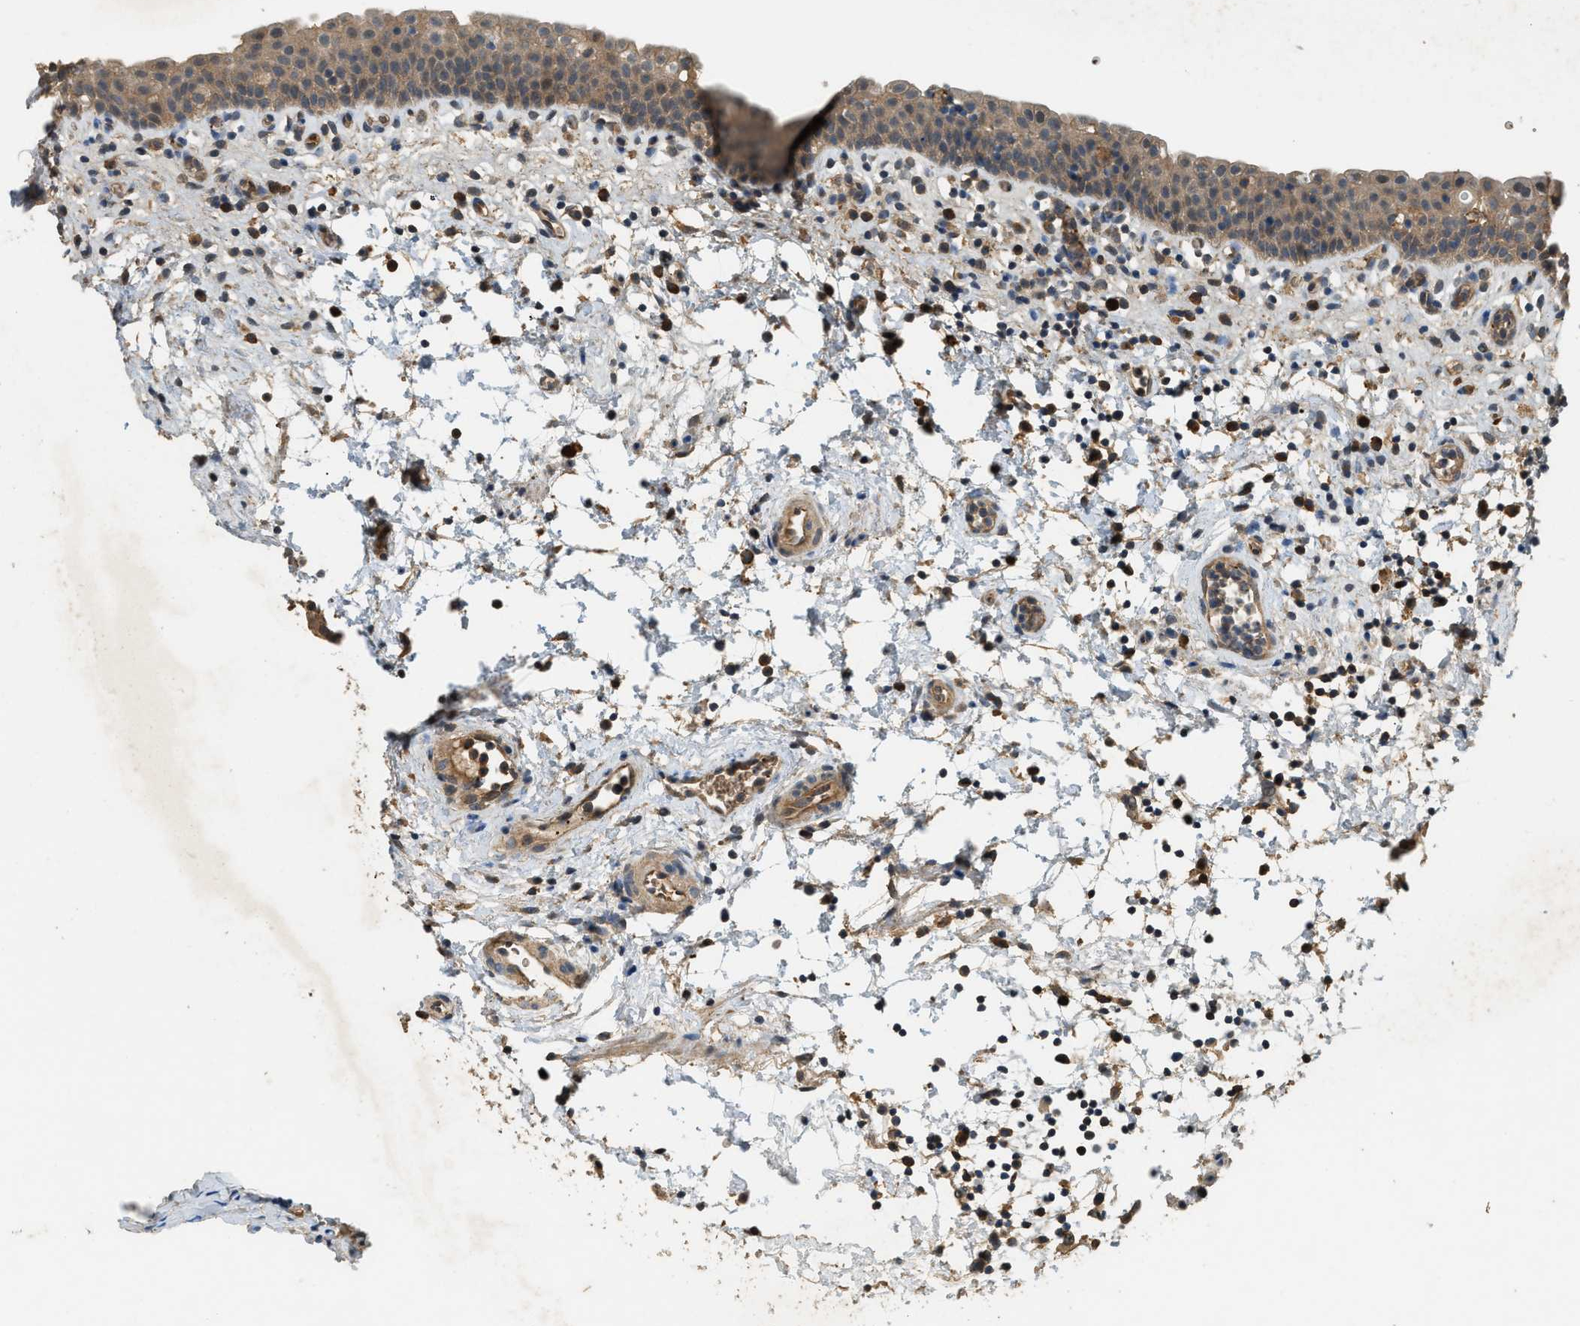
{"staining": {"intensity": "weak", "quantity": ">75%", "location": "cytoplasmic/membranous"}, "tissue": "urinary bladder", "cell_type": "Urothelial cells", "image_type": "normal", "snomed": [{"axis": "morphology", "description": "Normal tissue, NOS"}, {"axis": "topography", "description": "Urinary bladder"}], "caption": "Urinary bladder stained with DAB (3,3'-diaminobenzidine) immunohistochemistry (IHC) demonstrates low levels of weak cytoplasmic/membranous staining in approximately >75% of urothelial cells. (DAB (3,3'-diaminobenzidine) IHC, brown staining for protein, blue staining for nuclei).", "gene": "CFLAR", "patient": {"sex": "male", "age": 37}}